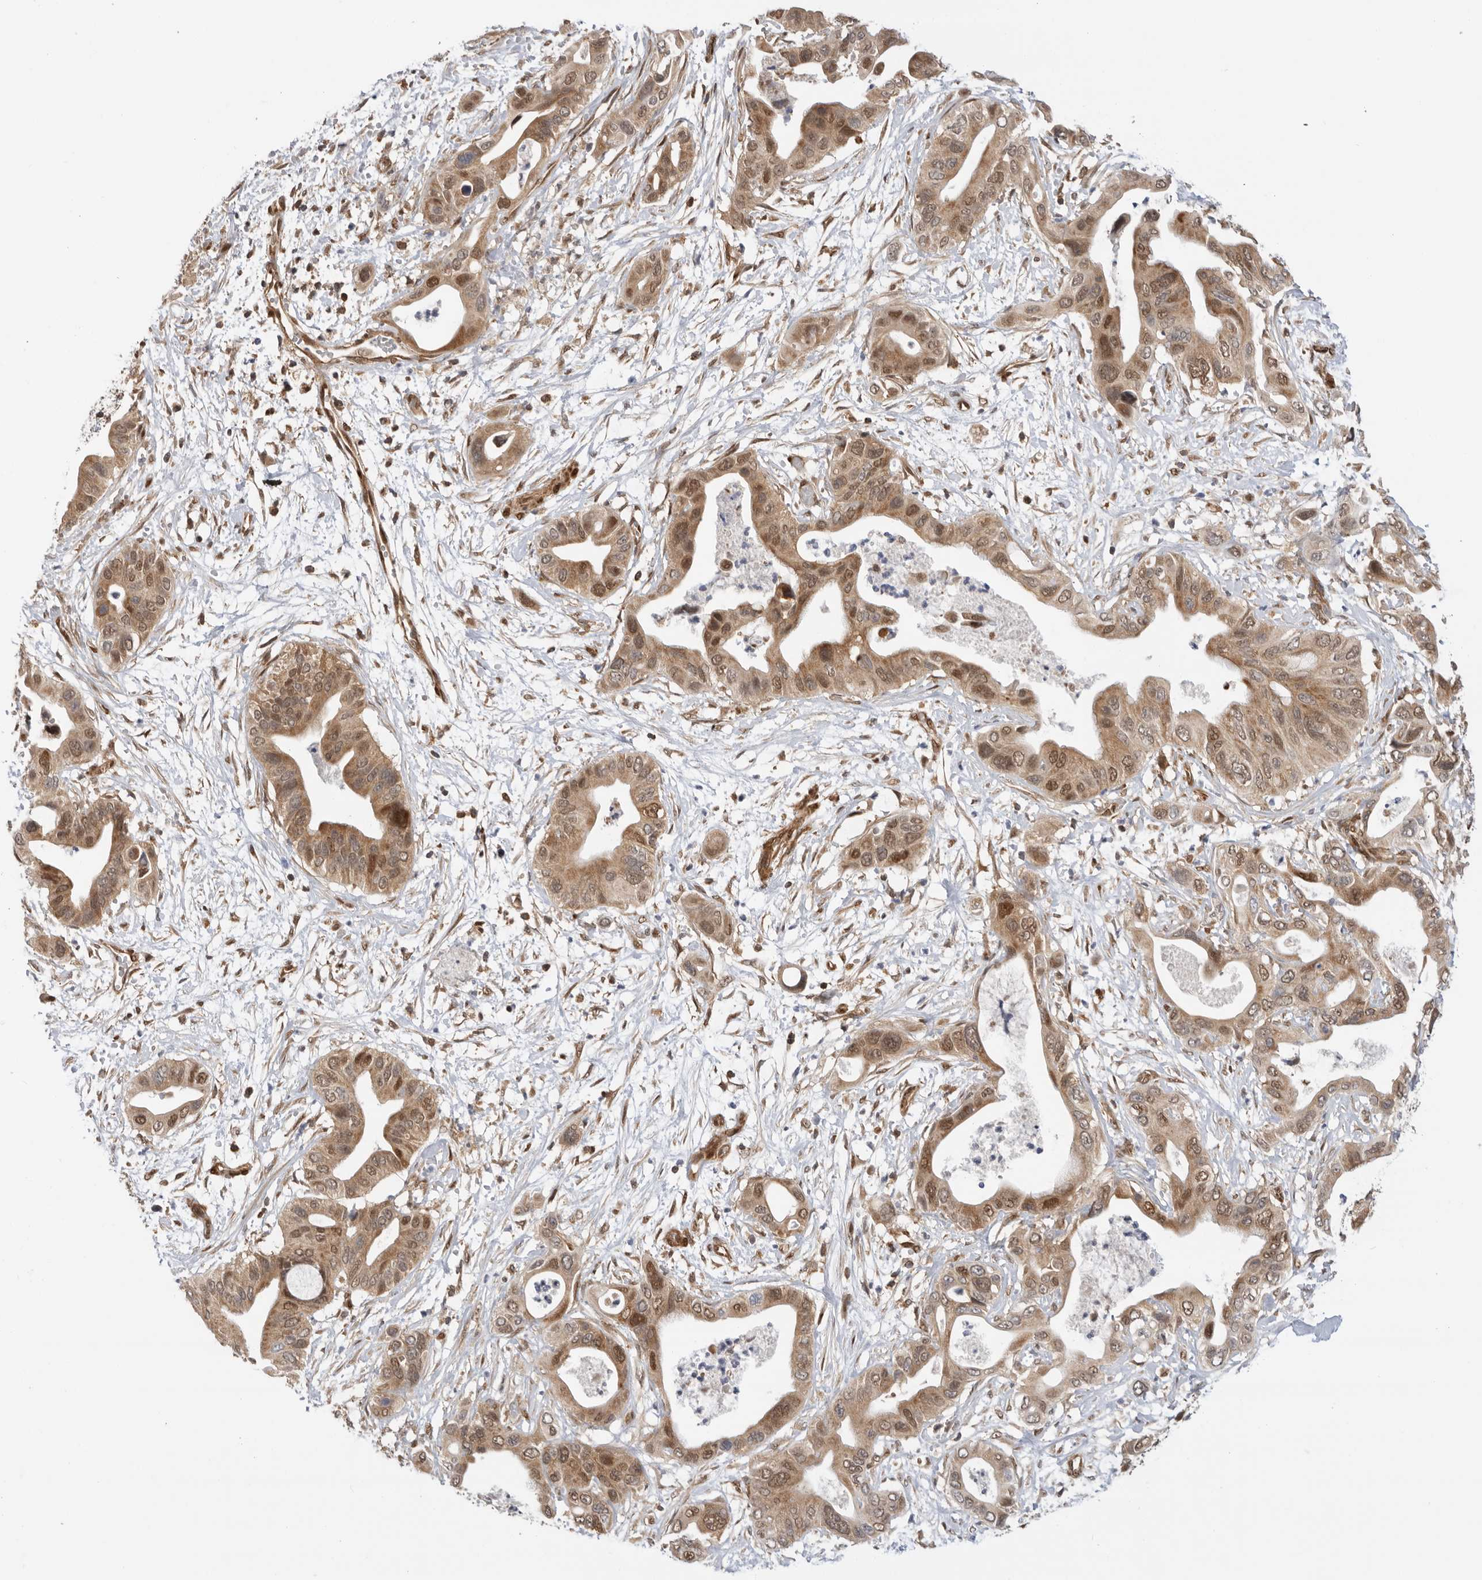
{"staining": {"intensity": "moderate", "quantity": ">75%", "location": "cytoplasmic/membranous,nuclear"}, "tissue": "pancreatic cancer", "cell_type": "Tumor cells", "image_type": "cancer", "snomed": [{"axis": "morphology", "description": "Adenocarcinoma, NOS"}, {"axis": "topography", "description": "Pancreas"}], "caption": "Immunohistochemical staining of adenocarcinoma (pancreatic) displays medium levels of moderate cytoplasmic/membranous and nuclear expression in about >75% of tumor cells. (DAB (3,3'-diaminobenzidine) = brown stain, brightfield microscopy at high magnification).", "gene": "DCAF8", "patient": {"sex": "male", "age": 66}}